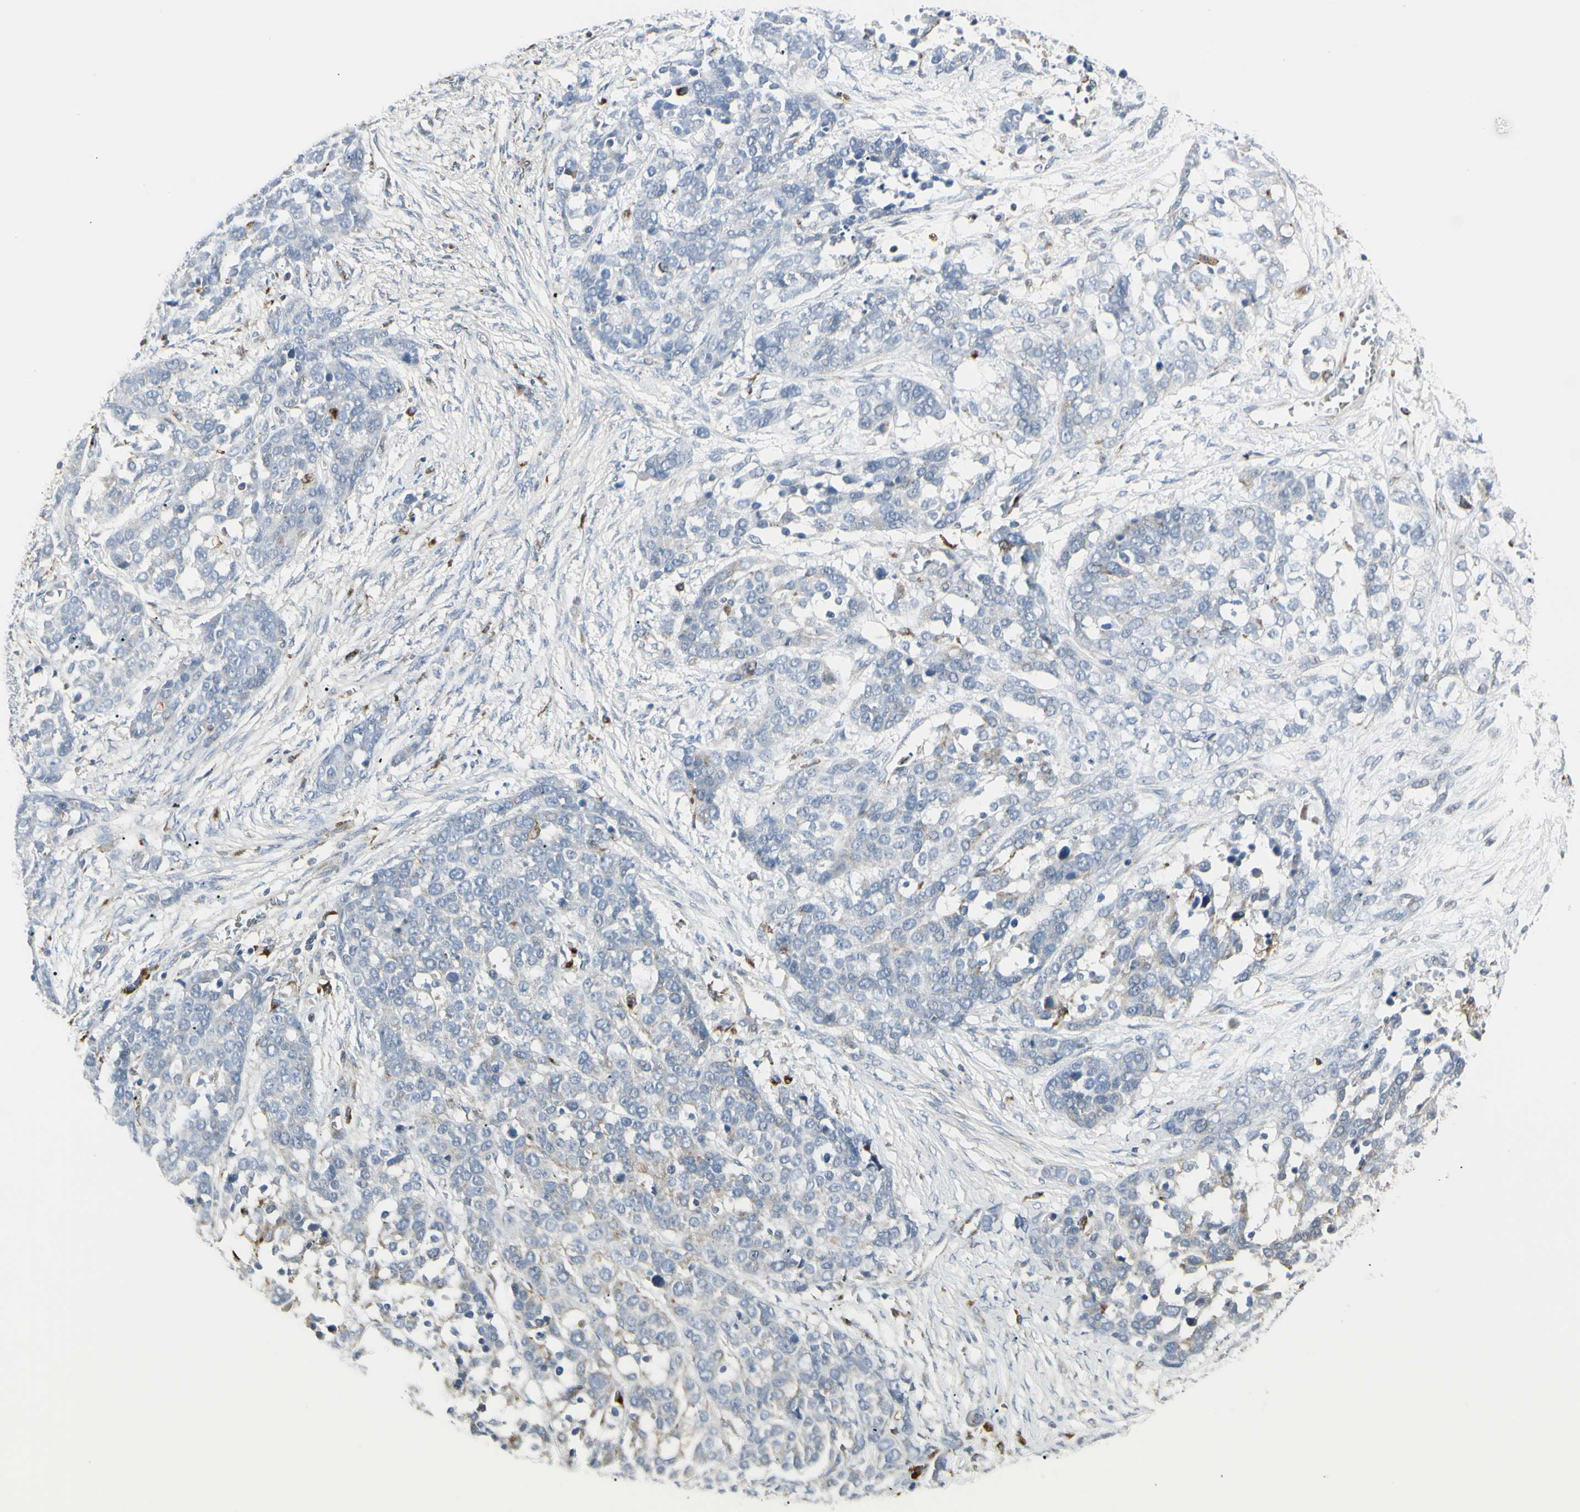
{"staining": {"intensity": "negative", "quantity": "none", "location": "none"}, "tissue": "ovarian cancer", "cell_type": "Tumor cells", "image_type": "cancer", "snomed": [{"axis": "morphology", "description": "Cystadenocarcinoma, serous, NOS"}, {"axis": "topography", "description": "Ovary"}], "caption": "DAB (3,3'-diaminobenzidine) immunohistochemical staining of serous cystadenocarcinoma (ovarian) demonstrates no significant positivity in tumor cells.", "gene": "ATP6V1B2", "patient": {"sex": "female", "age": 44}}